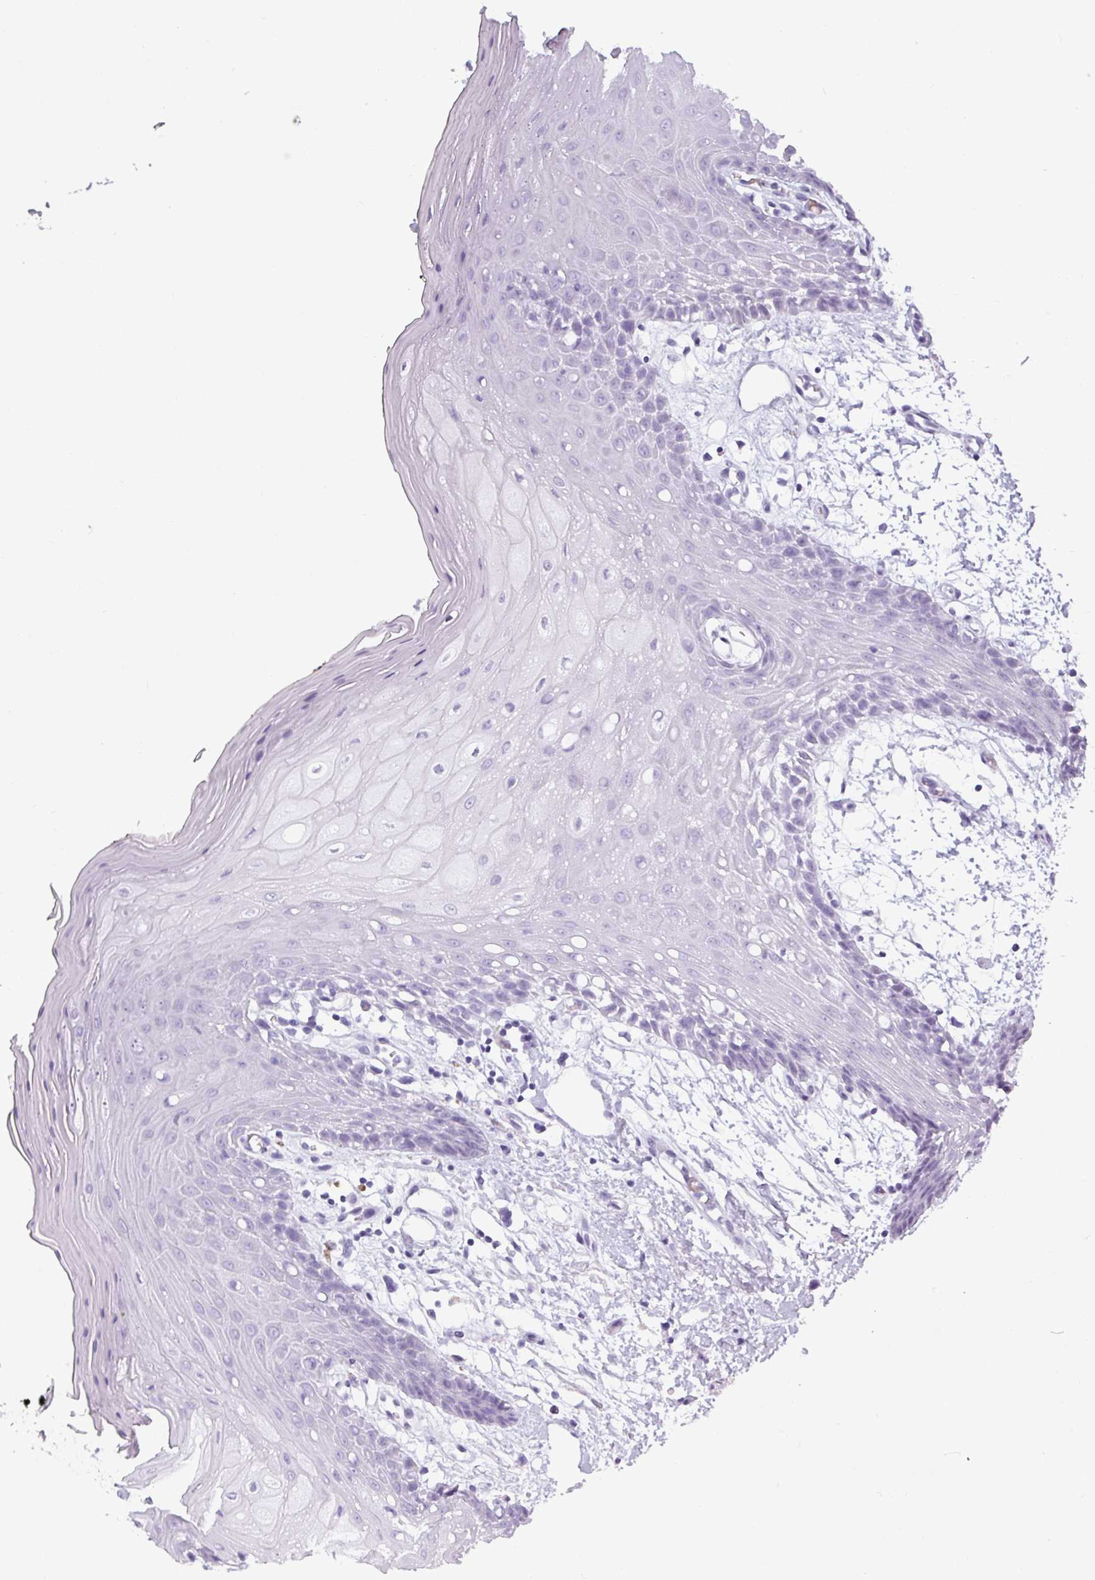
{"staining": {"intensity": "negative", "quantity": "none", "location": "none"}, "tissue": "oral mucosa", "cell_type": "Squamous epithelial cells", "image_type": "normal", "snomed": [{"axis": "morphology", "description": "Normal tissue, NOS"}, {"axis": "topography", "description": "Oral tissue"}, {"axis": "topography", "description": "Tounge, NOS"}], "caption": "Immunohistochemistry of benign human oral mucosa shows no positivity in squamous epithelial cells. Nuclei are stained in blue.", "gene": "CRYBB2", "patient": {"sex": "female", "age": 59}}